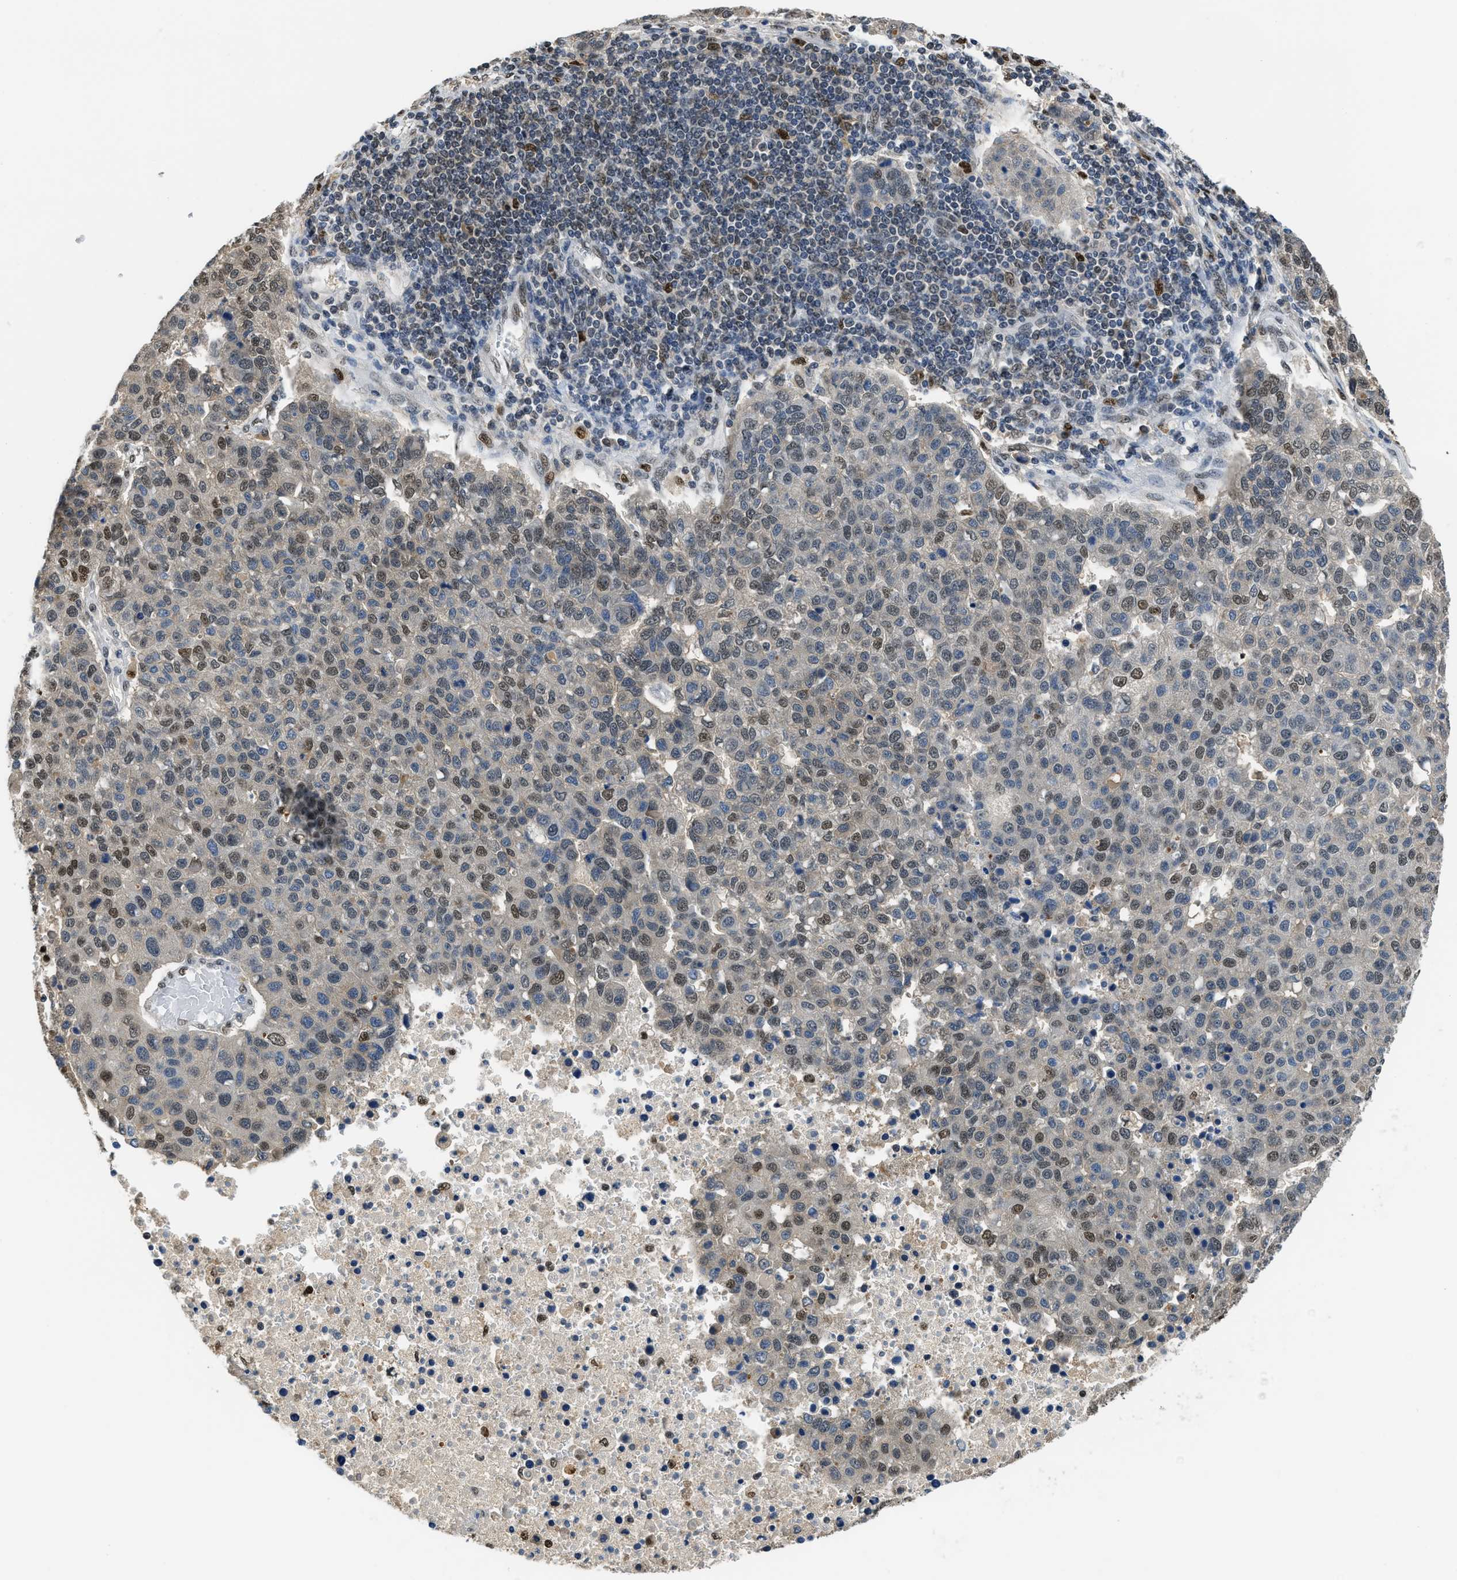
{"staining": {"intensity": "weak", "quantity": "25%-75%", "location": "nuclear"}, "tissue": "pancreatic cancer", "cell_type": "Tumor cells", "image_type": "cancer", "snomed": [{"axis": "morphology", "description": "Adenocarcinoma, NOS"}, {"axis": "topography", "description": "Pancreas"}], "caption": "Weak nuclear expression for a protein is appreciated in approximately 25%-75% of tumor cells of pancreatic cancer (adenocarcinoma) using IHC.", "gene": "ALX1", "patient": {"sex": "female", "age": 61}}